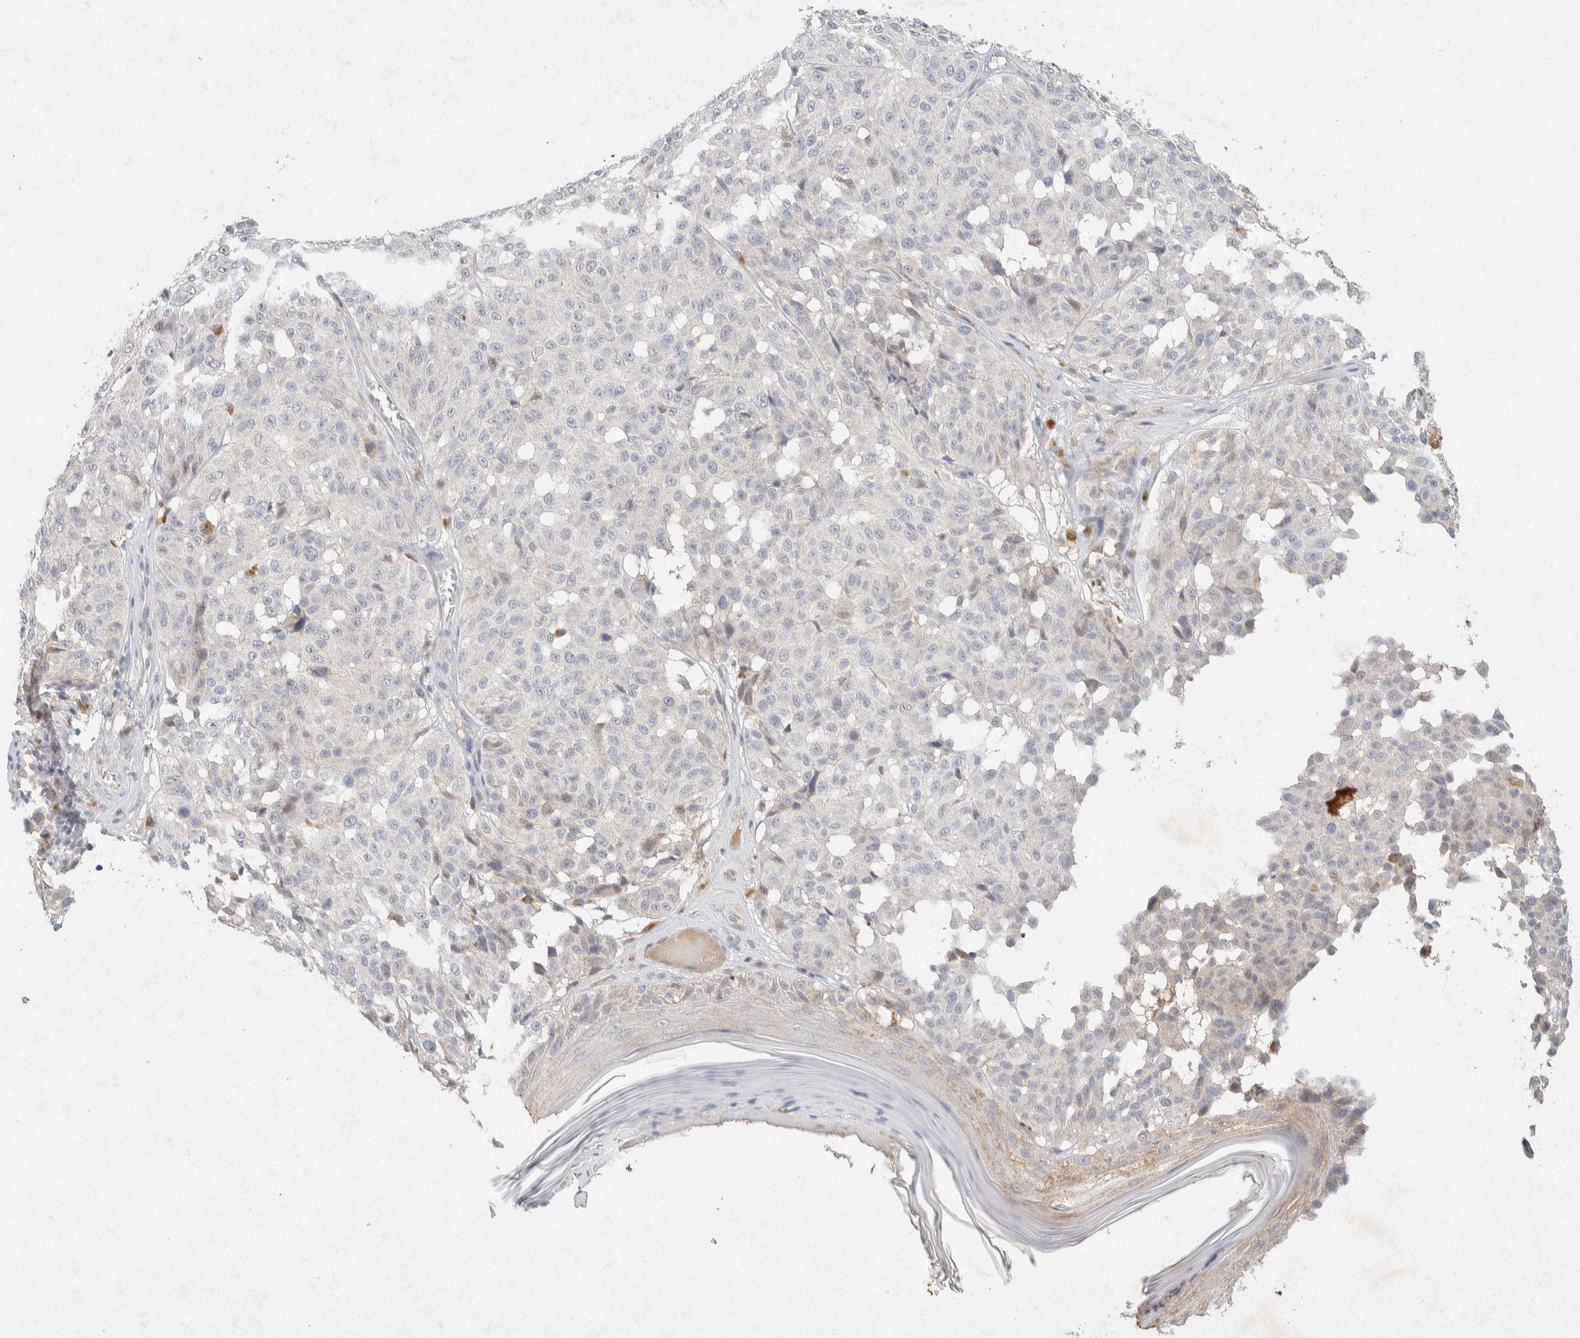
{"staining": {"intensity": "negative", "quantity": "none", "location": "none"}, "tissue": "melanoma", "cell_type": "Tumor cells", "image_type": "cancer", "snomed": [{"axis": "morphology", "description": "Malignant melanoma, NOS"}, {"axis": "topography", "description": "Skin"}], "caption": "Protein analysis of melanoma reveals no significant expression in tumor cells. (DAB immunohistochemistry with hematoxylin counter stain).", "gene": "GNAI1", "patient": {"sex": "female", "age": 46}}